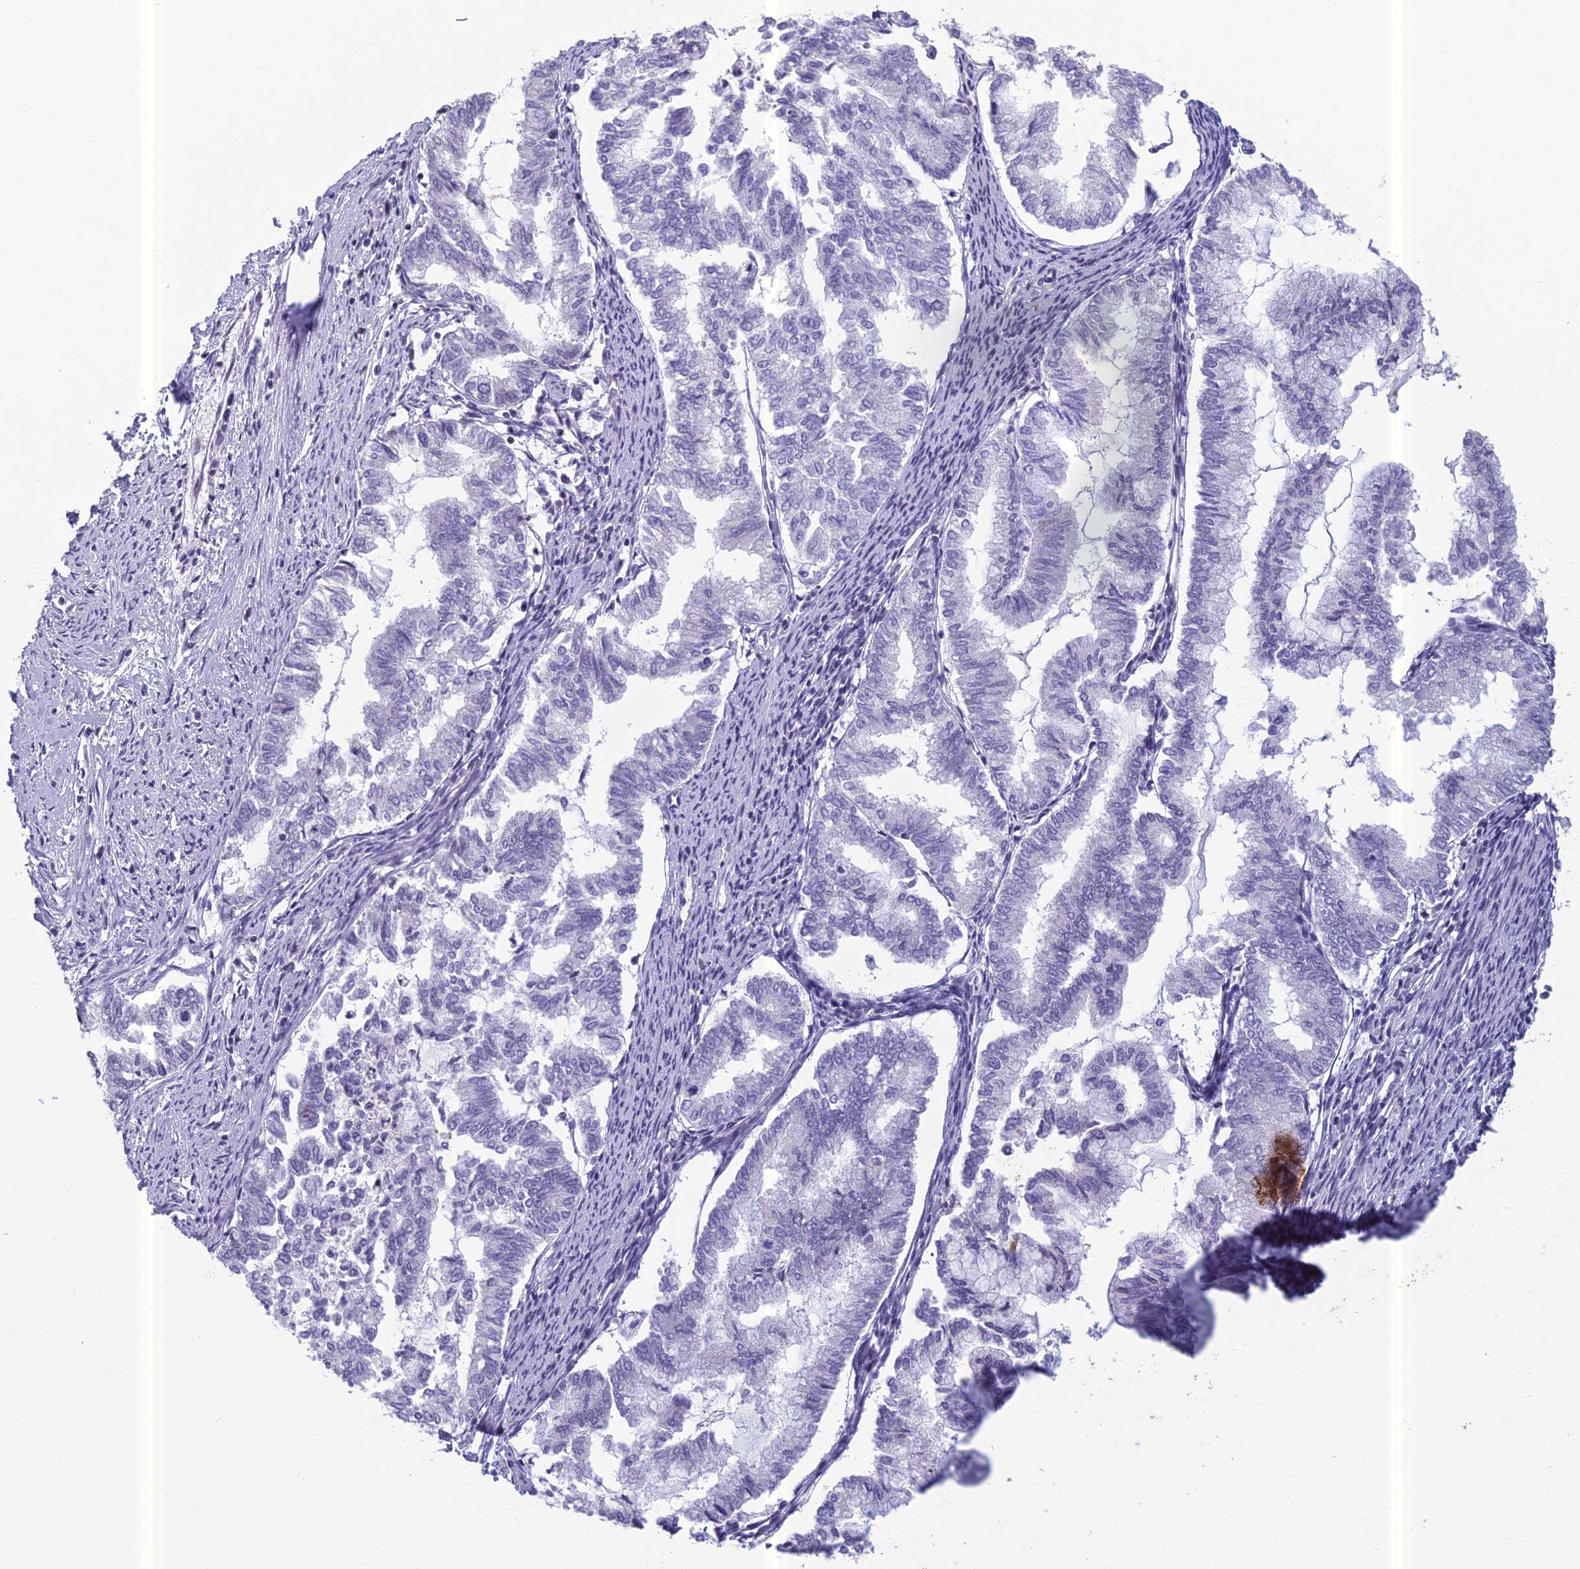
{"staining": {"intensity": "negative", "quantity": "none", "location": "none"}, "tissue": "endometrial cancer", "cell_type": "Tumor cells", "image_type": "cancer", "snomed": [{"axis": "morphology", "description": "Adenocarcinoma, NOS"}, {"axis": "topography", "description": "Endometrium"}], "caption": "Immunohistochemical staining of endometrial cancer exhibits no significant staining in tumor cells.", "gene": "RGS17", "patient": {"sex": "female", "age": 79}}